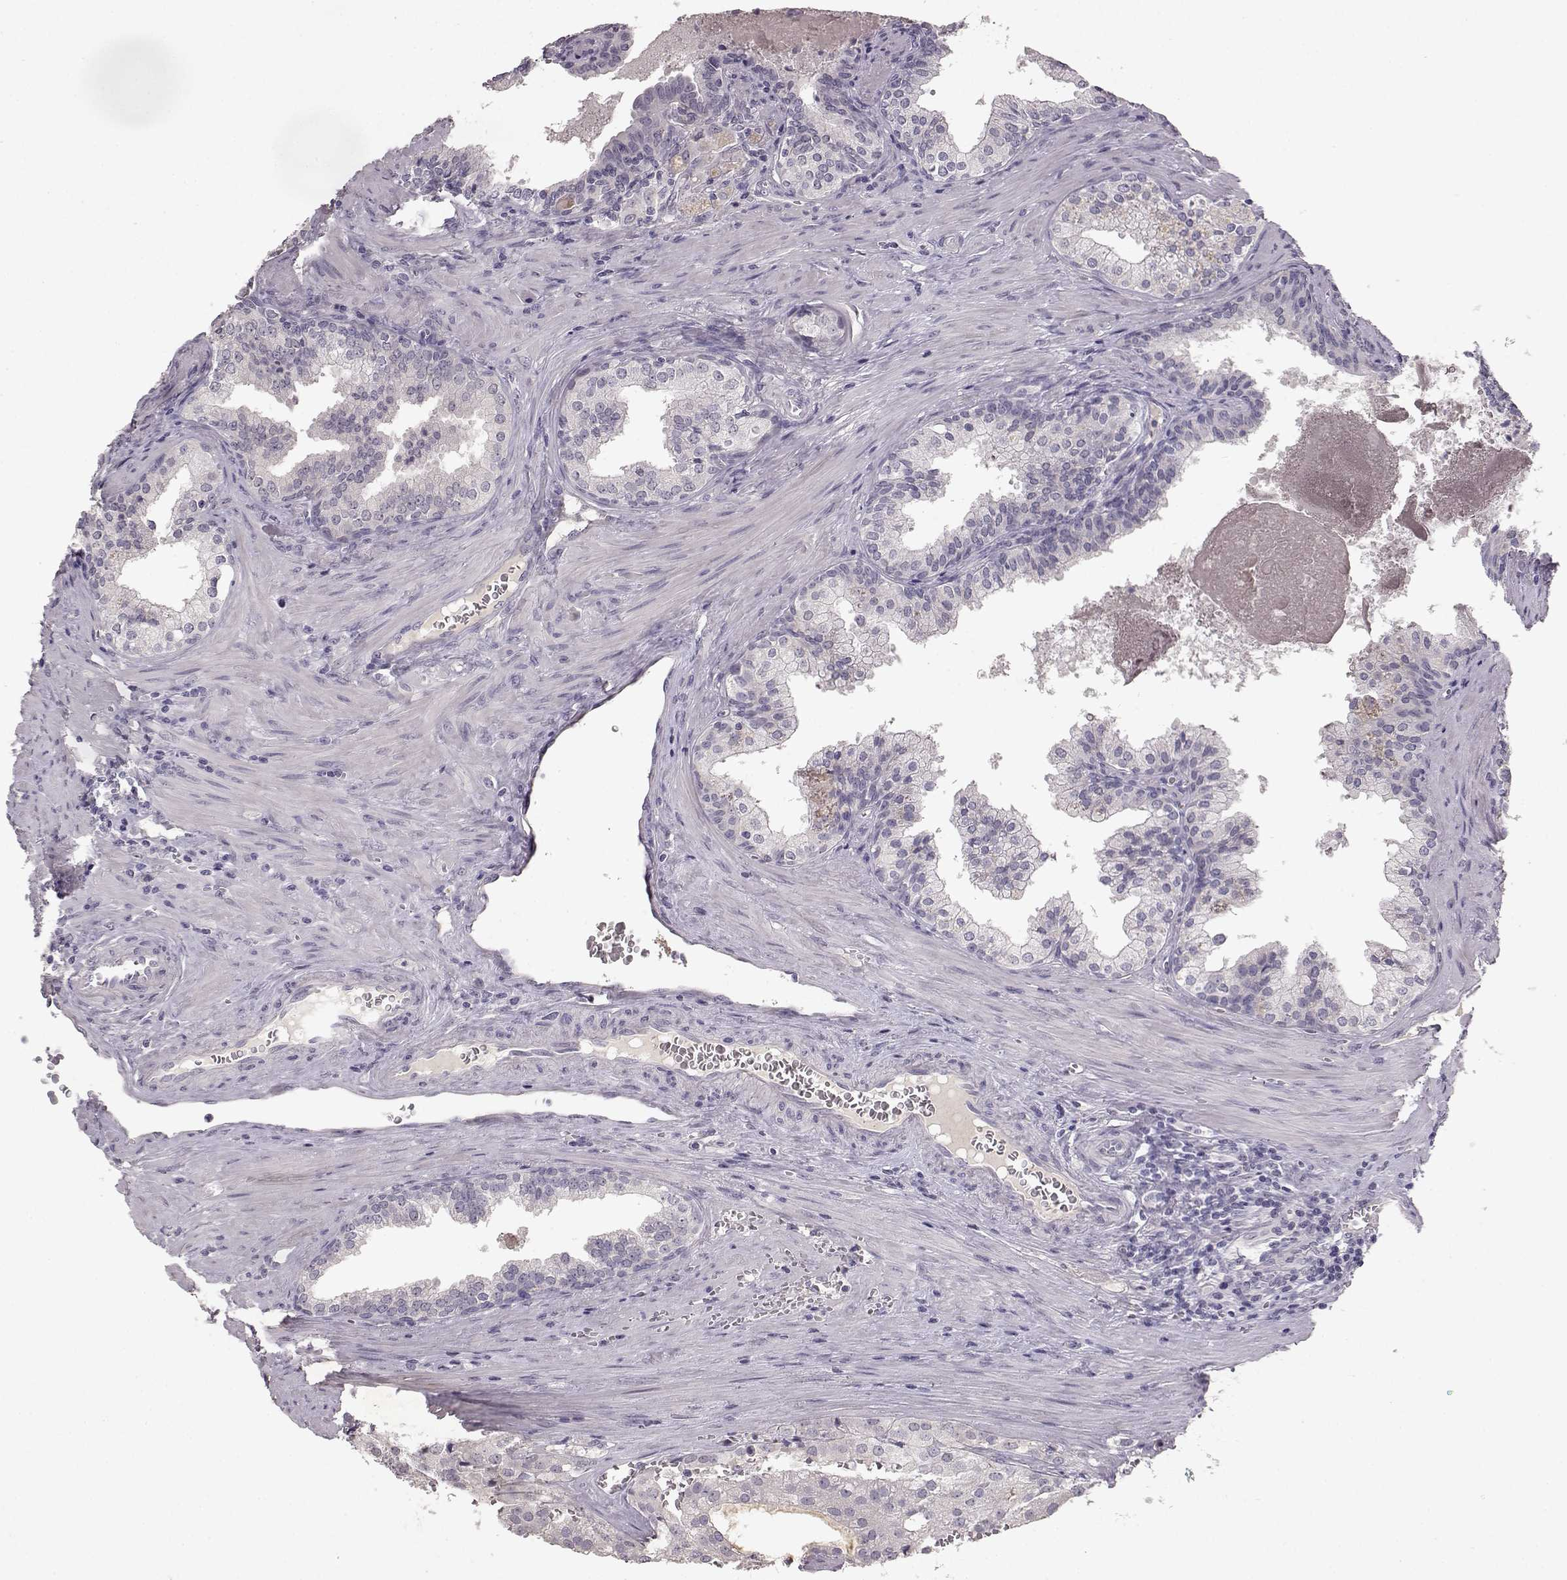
{"staining": {"intensity": "negative", "quantity": "none", "location": "none"}, "tissue": "prostate cancer", "cell_type": "Tumor cells", "image_type": "cancer", "snomed": [{"axis": "morphology", "description": "Adenocarcinoma, High grade"}, {"axis": "topography", "description": "Prostate"}], "caption": "Tumor cells are negative for brown protein staining in prostate cancer. Nuclei are stained in blue.", "gene": "SPAG17", "patient": {"sex": "male", "age": 68}}